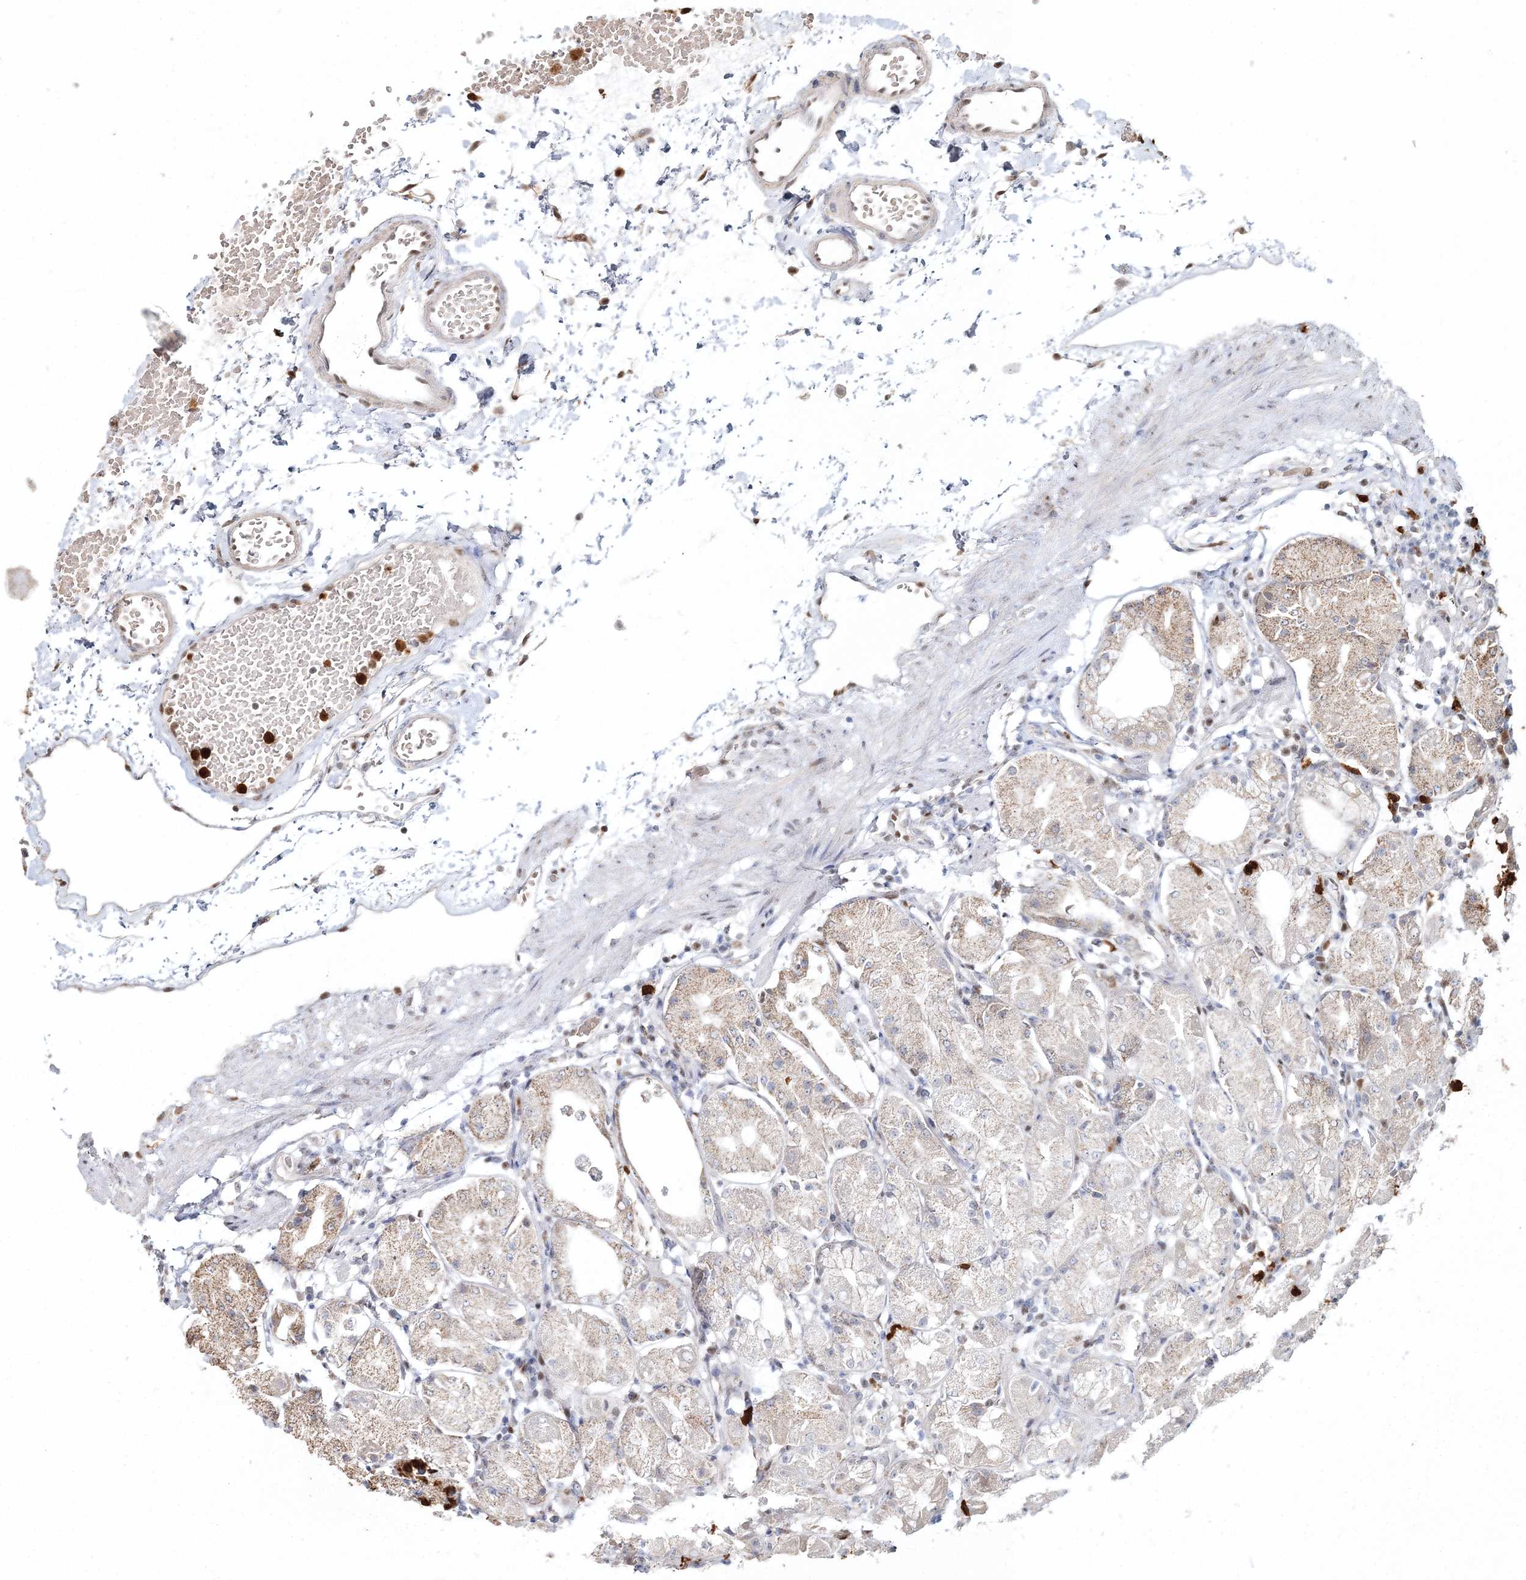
{"staining": {"intensity": "moderate", "quantity": "<25%", "location": "cytoplasmic/membranous,nuclear"}, "tissue": "stomach", "cell_type": "Glandular cells", "image_type": "normal", "snomed": [{"axis": "morphology", "description": "Normal tissue, NOS"}, {"axis": "topography", "description": "Stomach"}, {"axis": "topography", "description": "Stomach, lower"}], "caption": "This image displays immunohistochemistry (IHC) staining of benign stomach, with low moderate cytoplasmic/membranous,nuclear positivity in about <25% of glandular cells.", "gene": "ENSG00000290315", "patient": {"sex": "female", "age": 75}}